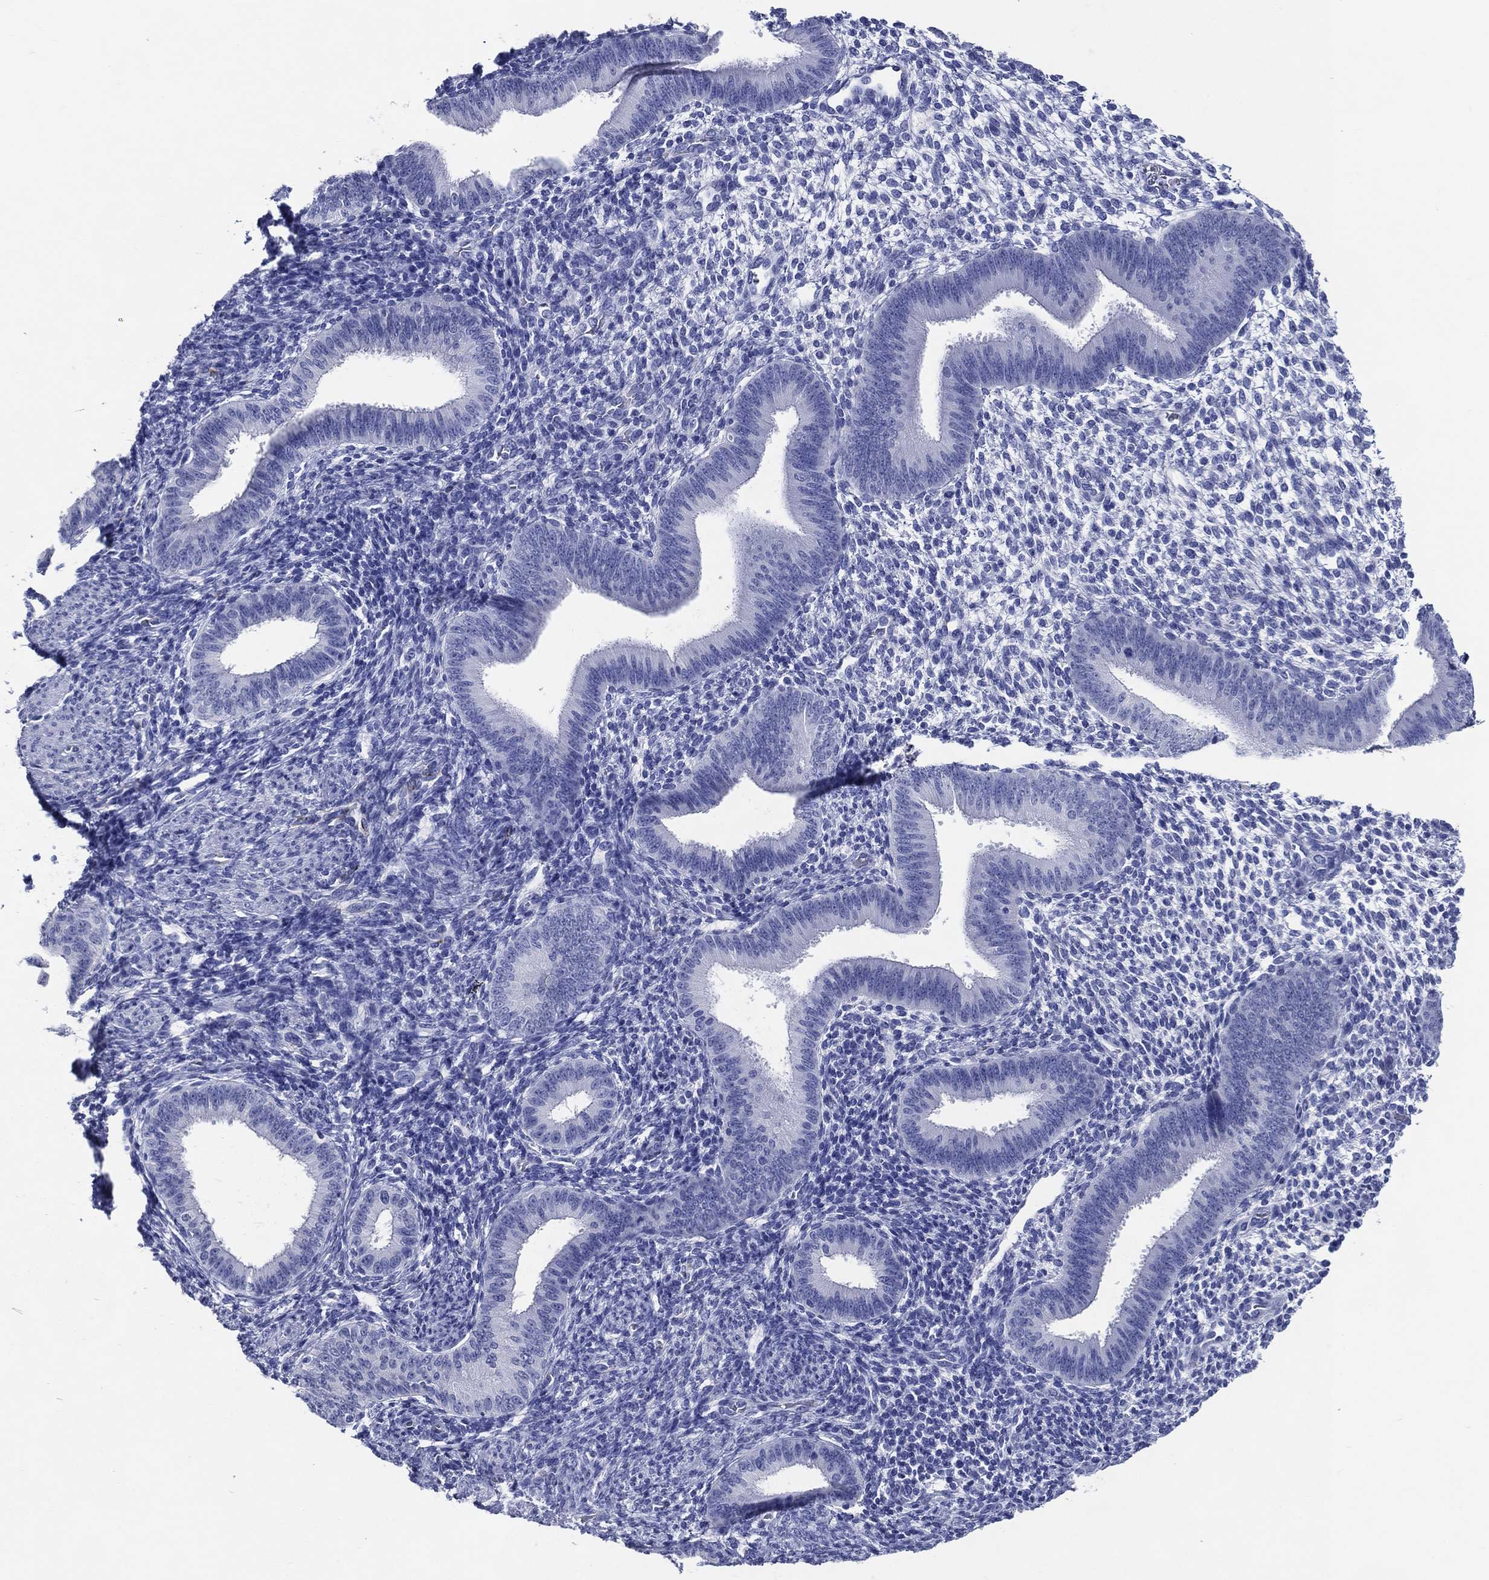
{"staining": {"intensity": "negative", "quantity": "none", "location": "none"}, "tissue": "endometrium", "cell_type": "Cells in endometrial stroma", "image_type": "normal", "snomed": [{"axis": "morphology", "description": "Normal tissue, NOS"}, {"axis": "topography", "description": "Endometrium"}], "caption": "Human endometrium stained for a protein using IHC shows no expression in cells in endometrial stroma.", "gene": "ACE2", "patient": {"sex": "female", "age": 39}}